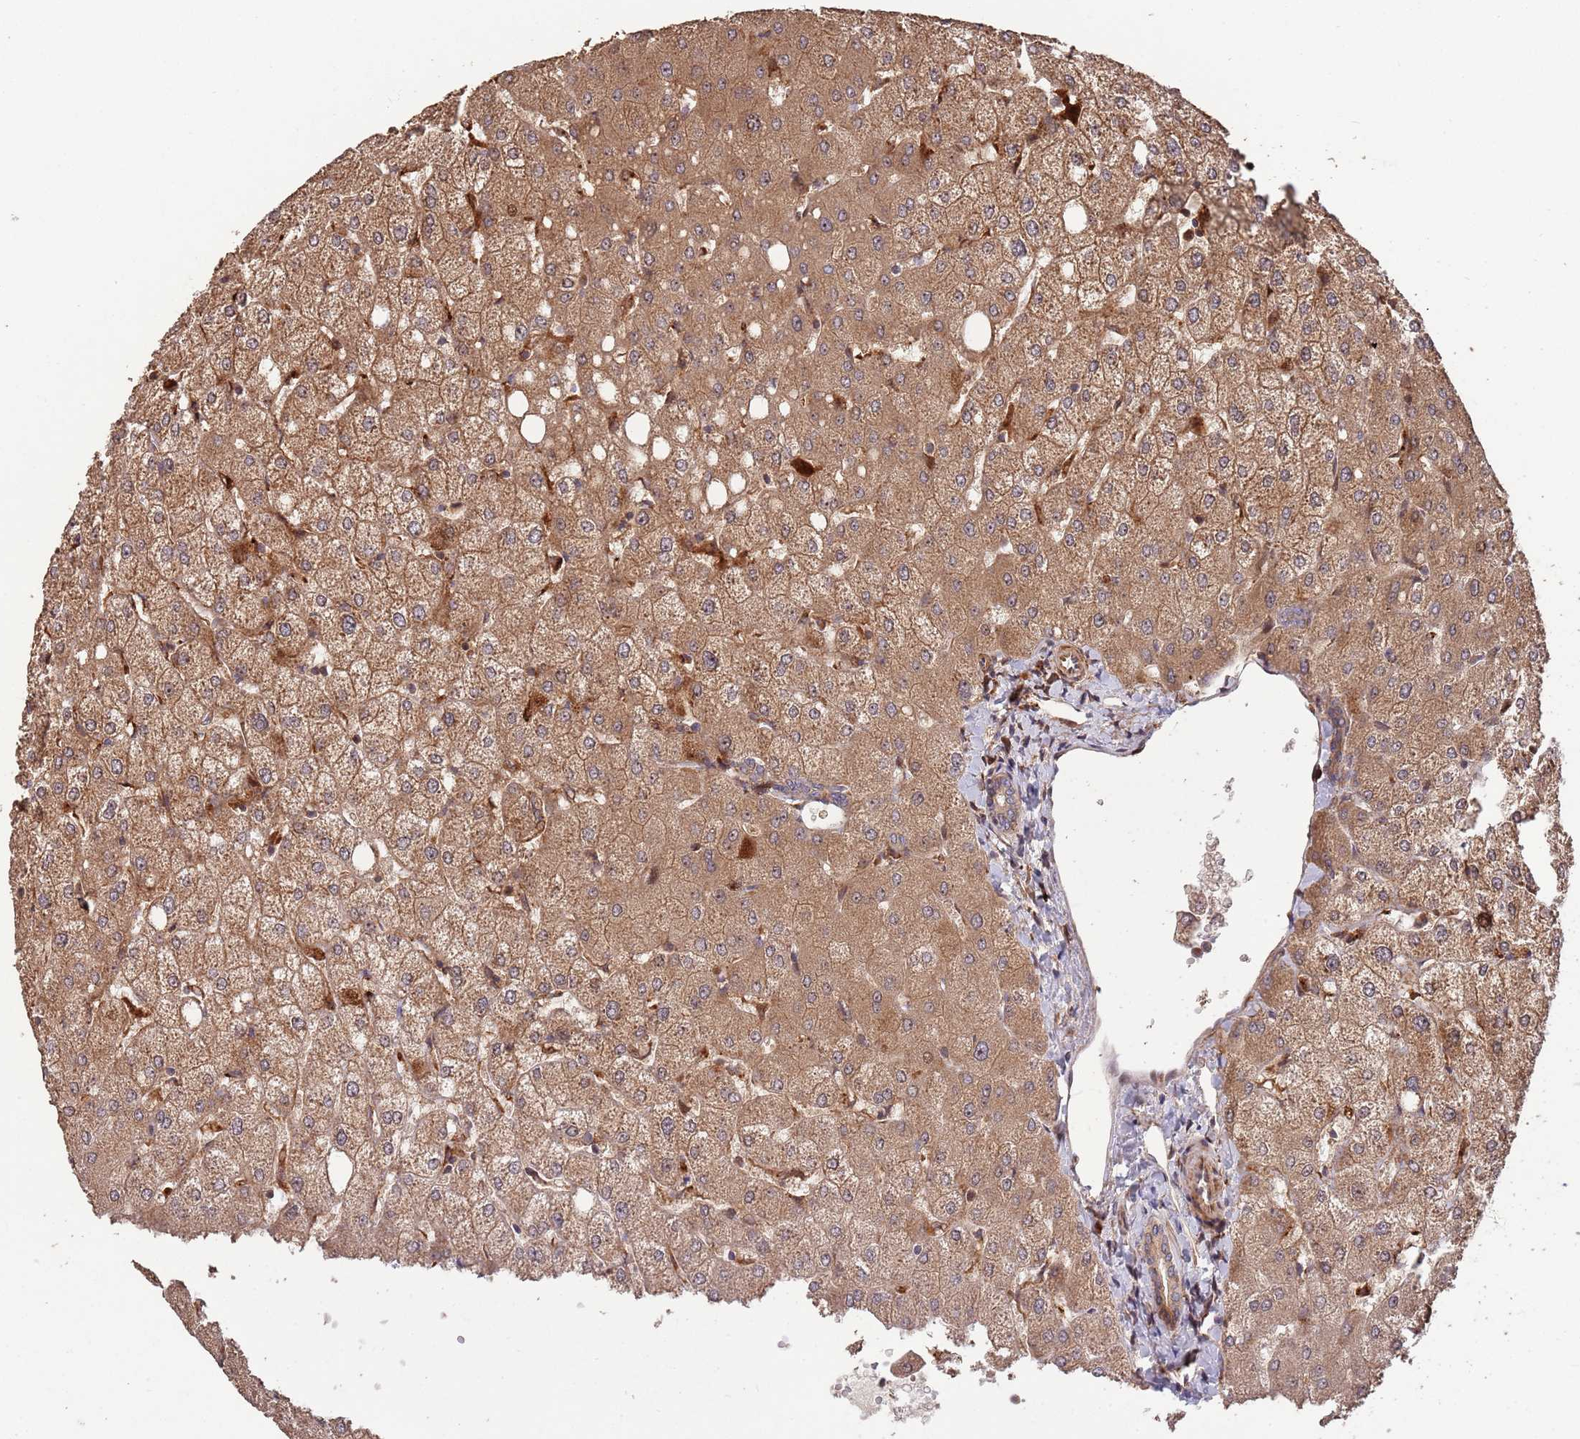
{"staining": {"intensity": "weak", "quantity": ">75%", "location": "cytoplasmic/membranous"}, "tissue": "liver", "cell_type": "Cholangiocytes", "image_type": "normal", "snomed": [{"axis": "morphology", "description": "Normal tissue, NOS"}, {"axis": "topography", "description": "Liver"}], "caption": "Benign liver was stained to show a protein in brown. There is low levels of weak cytoplasmic/membranous staining in about >75% of cholangiocytes.", "gene": "ZNF428", "patient": {"sex": "female", "age": 54}}